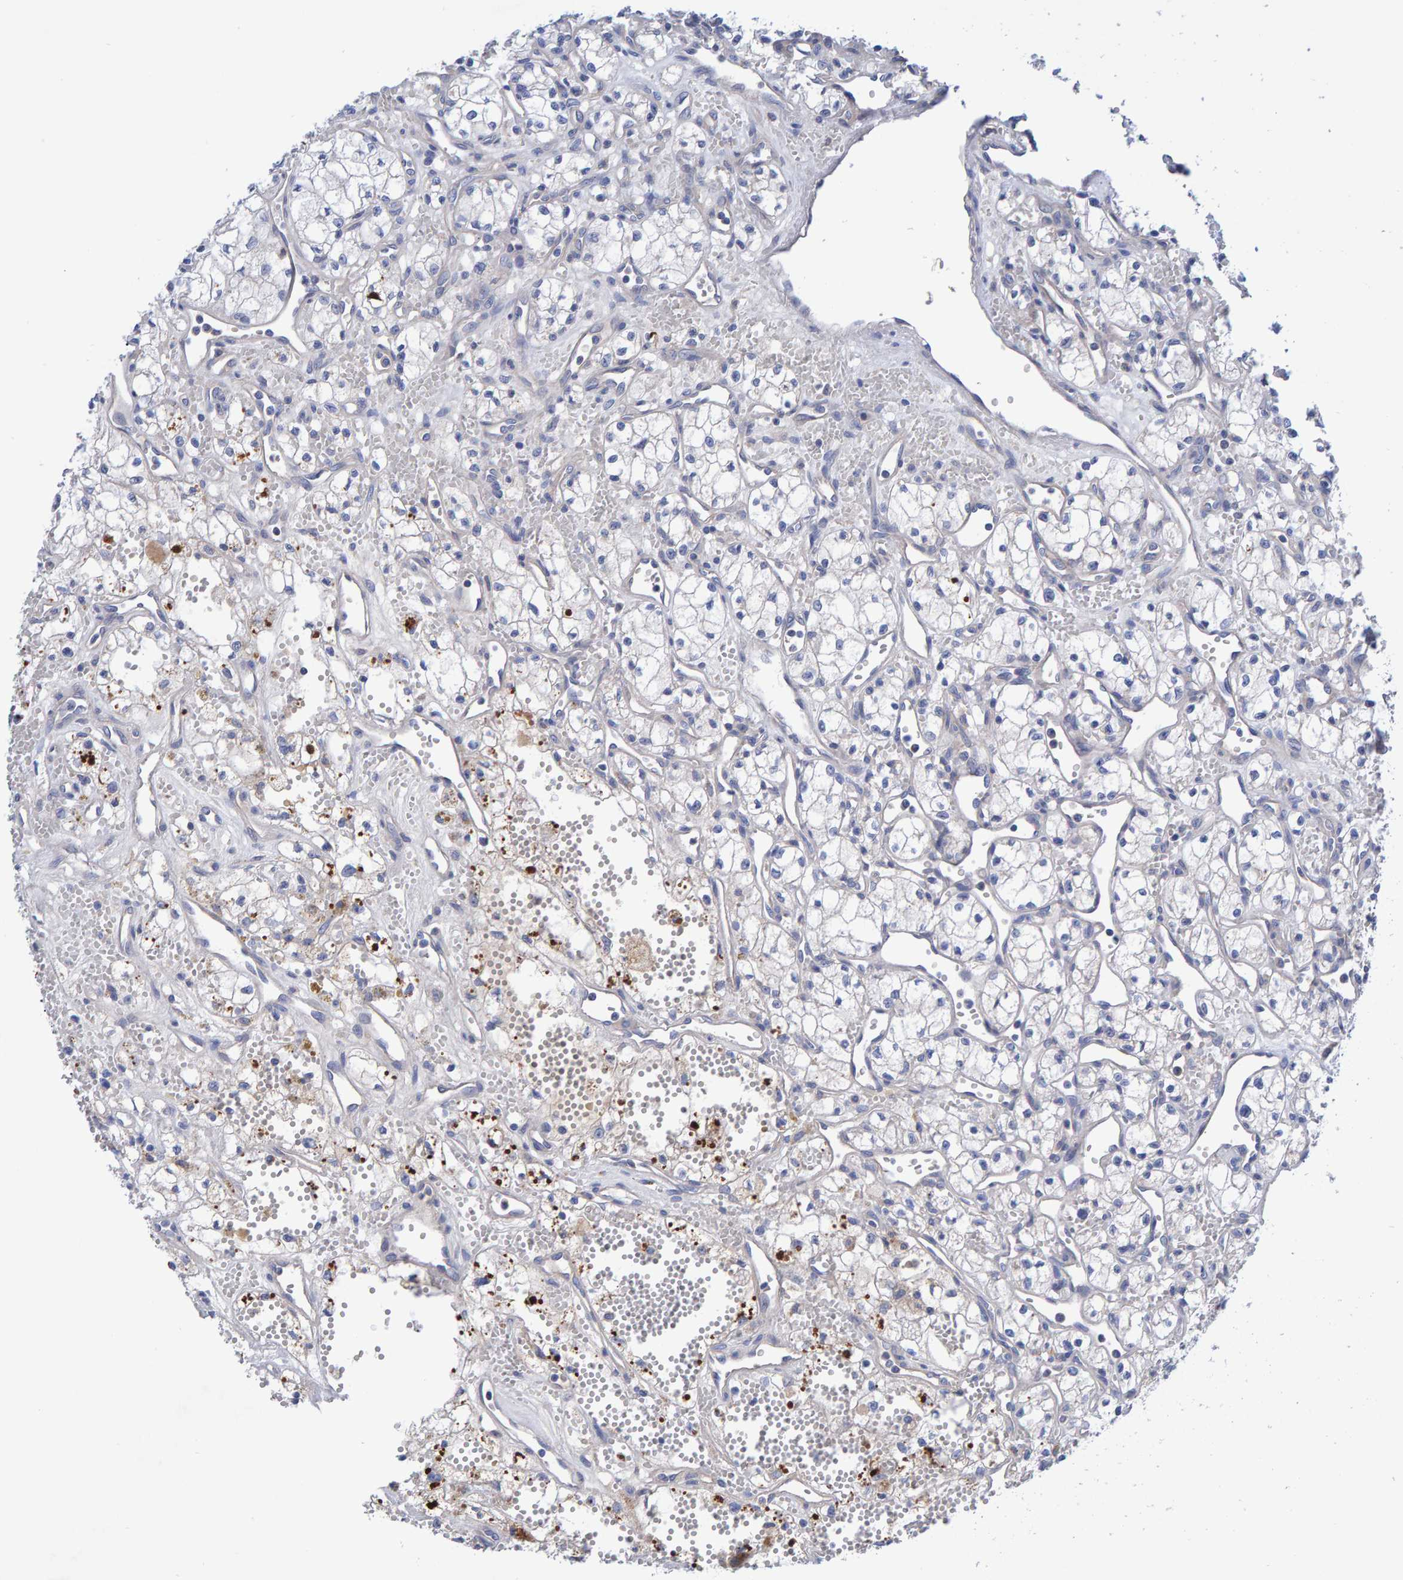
{"staining": {"intensity": "negative", "quantity": "none", "location": "none"}, "tissue": "renal cancer", "cell_type": "Tumor cells", "image_type": "cancer", "snomed": [{"axis": "morphology", "description": "Adenocarcinoma, NOS"}, {"axis": "topography", "description": "Kidney"}], "caption": "Tumor cells show no significant protein staining in renal cancer (adenocarcinoma).", "gene": "EFR3A", "patient": {"sex": "male", "age": 59}}